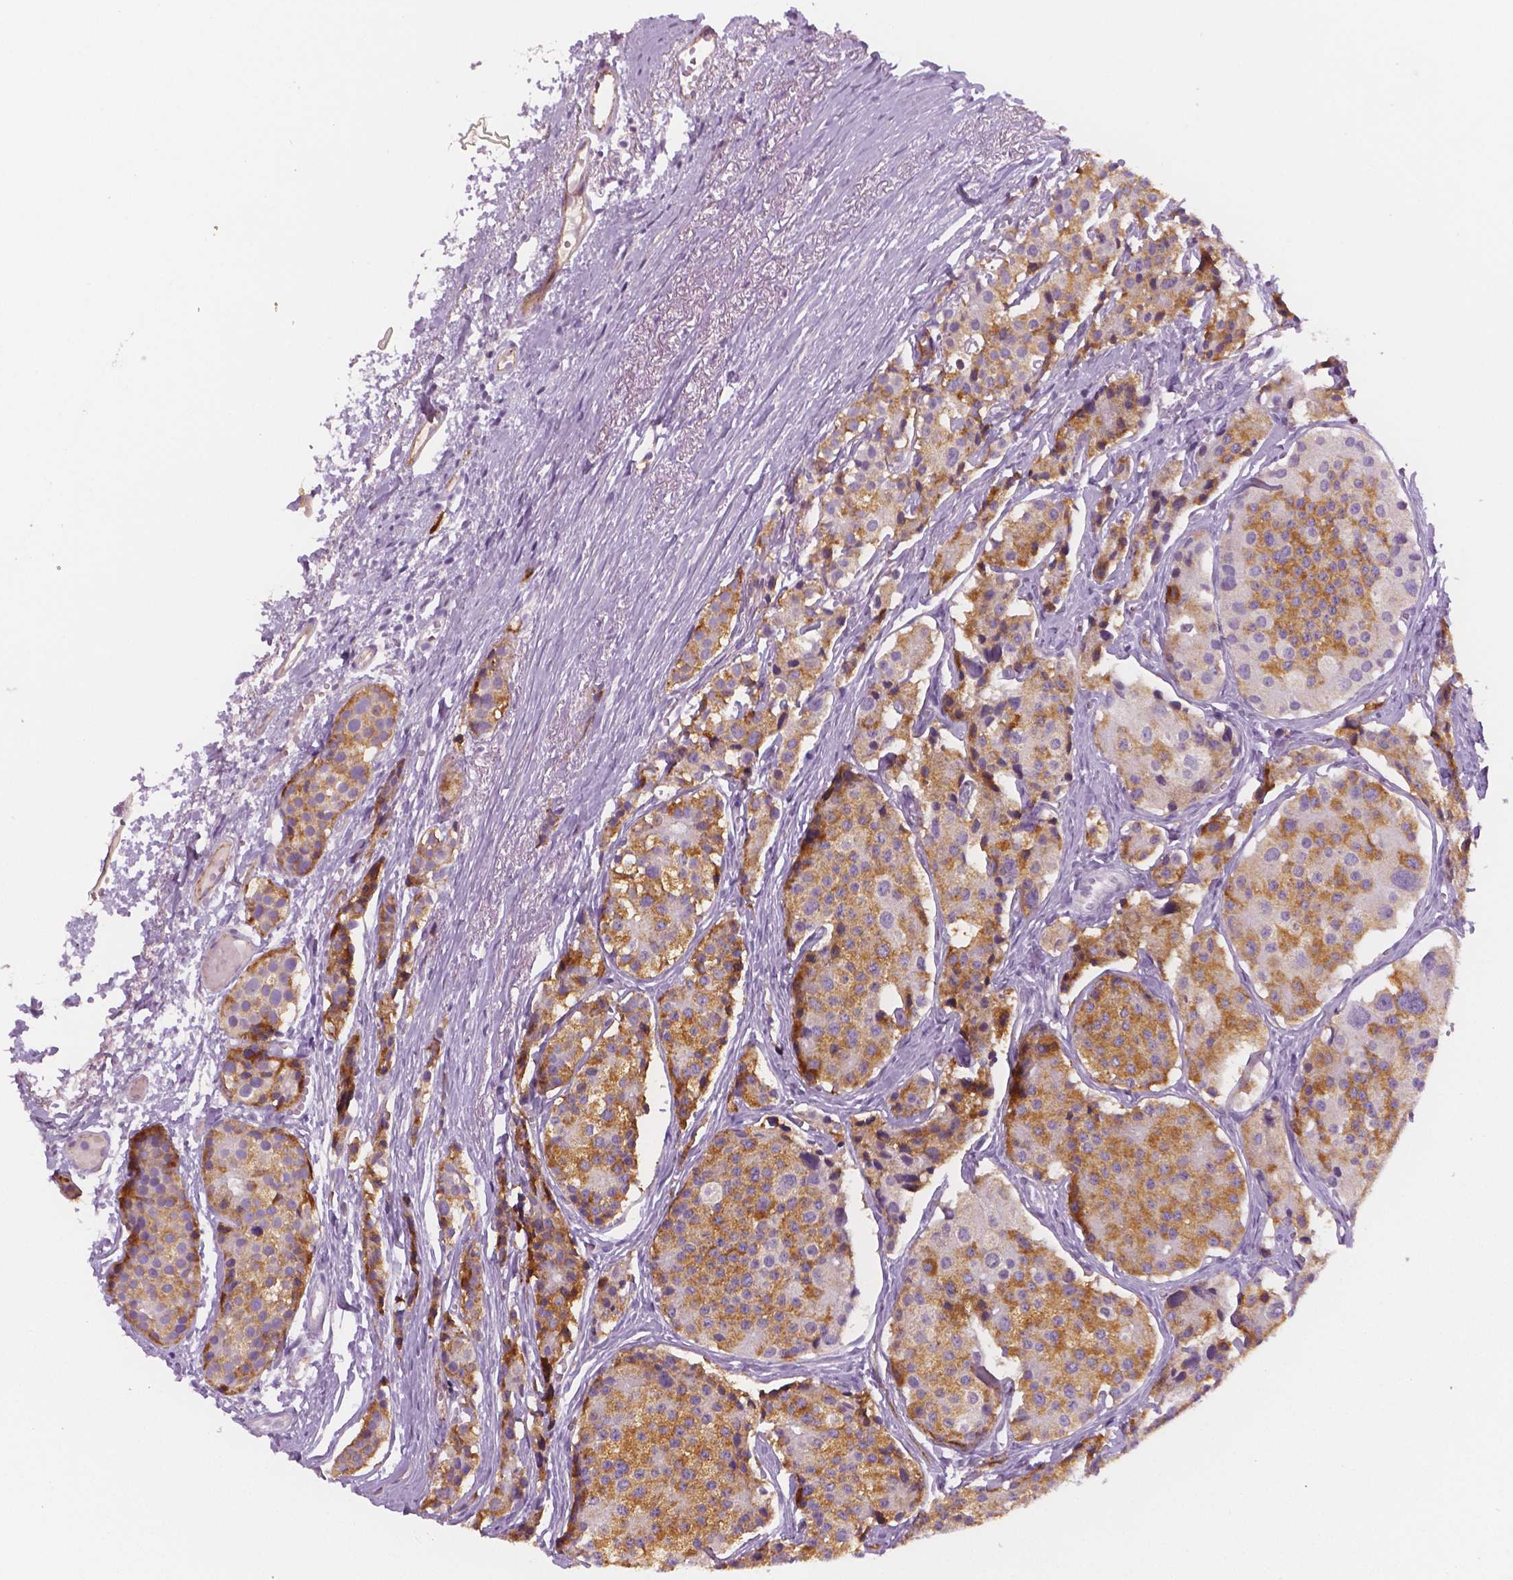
{"staining": {"intensity": "moderate", "quantity": ">75%", "location": "cytoplasmic/membranous"}, "tissue": "carcinoid", "cell_type": "Tumor cells", "image_type": "cancer", "snomed": [{"axis": "morphology", "description": "Carcinoid, malignant, NOS"}, {"axis": "topography", "description": "Small intestine"}], "caption": "Moderate cytoplasmic/membranous positivity for a protein is present in approximately >75% of tumor cells of carcinoid using immunohistochemistry (IHC).", "gene": "TSPAN7", "patient": {"sex": "female", "age": 65}}